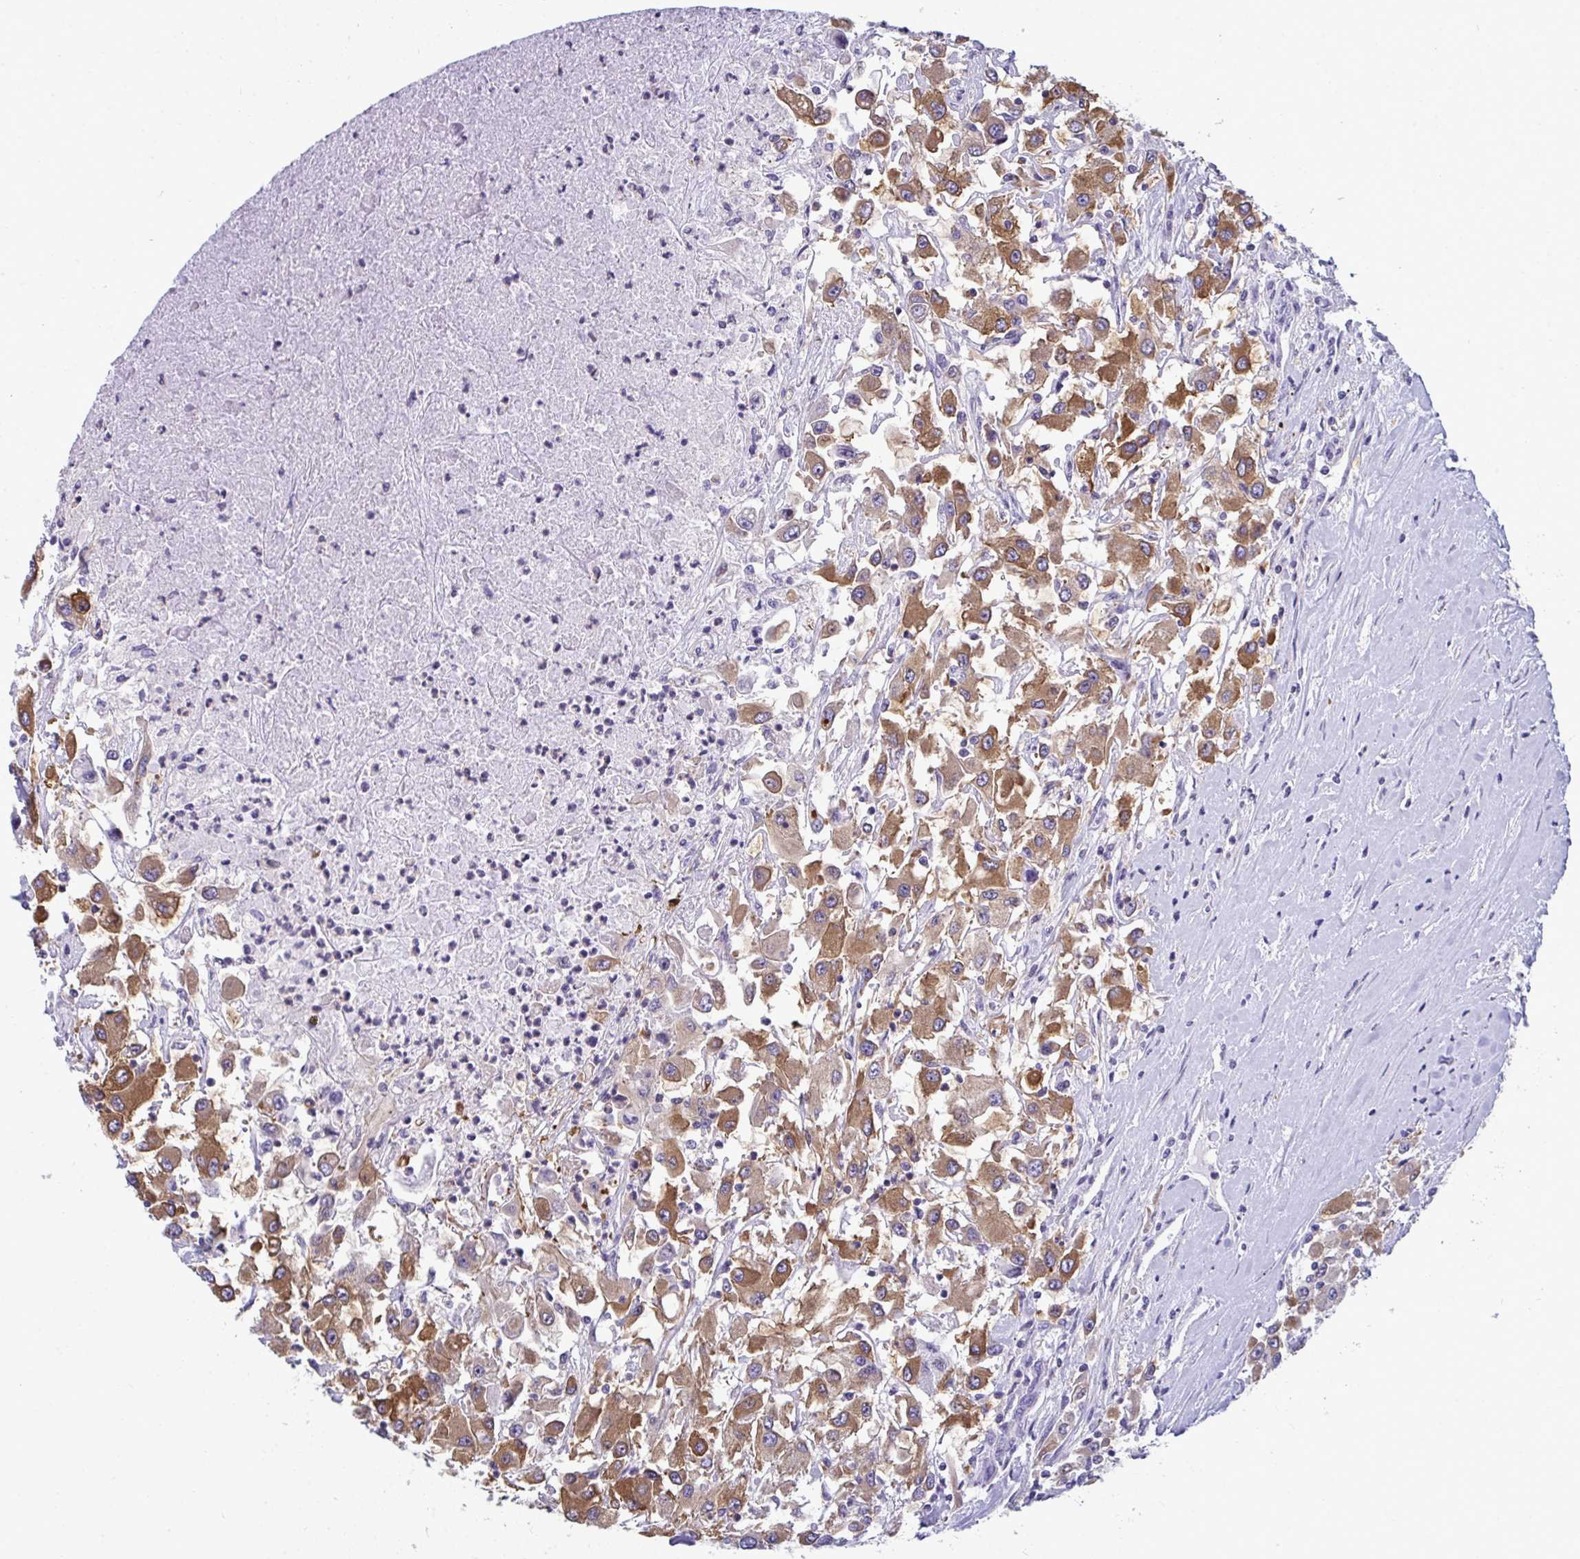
{"staining": {"intensity": "moderate", "quantity": ">75%", "location": "cytoplasmic/membranous"}, "tissue": "renal cancer", "cell_type": "Tumor cells", "image_type": "cancer", "snomed": [{"axis": "morphology", "description": "Adenocarcinoma, NOS"}, {"axis": "topography", "description": "Kidney"}], "caption": "High-power microscopy captured an immunohistochemistry (IHC) micrograph of renal cancer (adenocarcinoma), revealing moderate cytoplasmic/membranous positivity in about >75% of tumor cells.", "gene": "SLC30A6", "patient": {"sex": "female", "age": 67}}